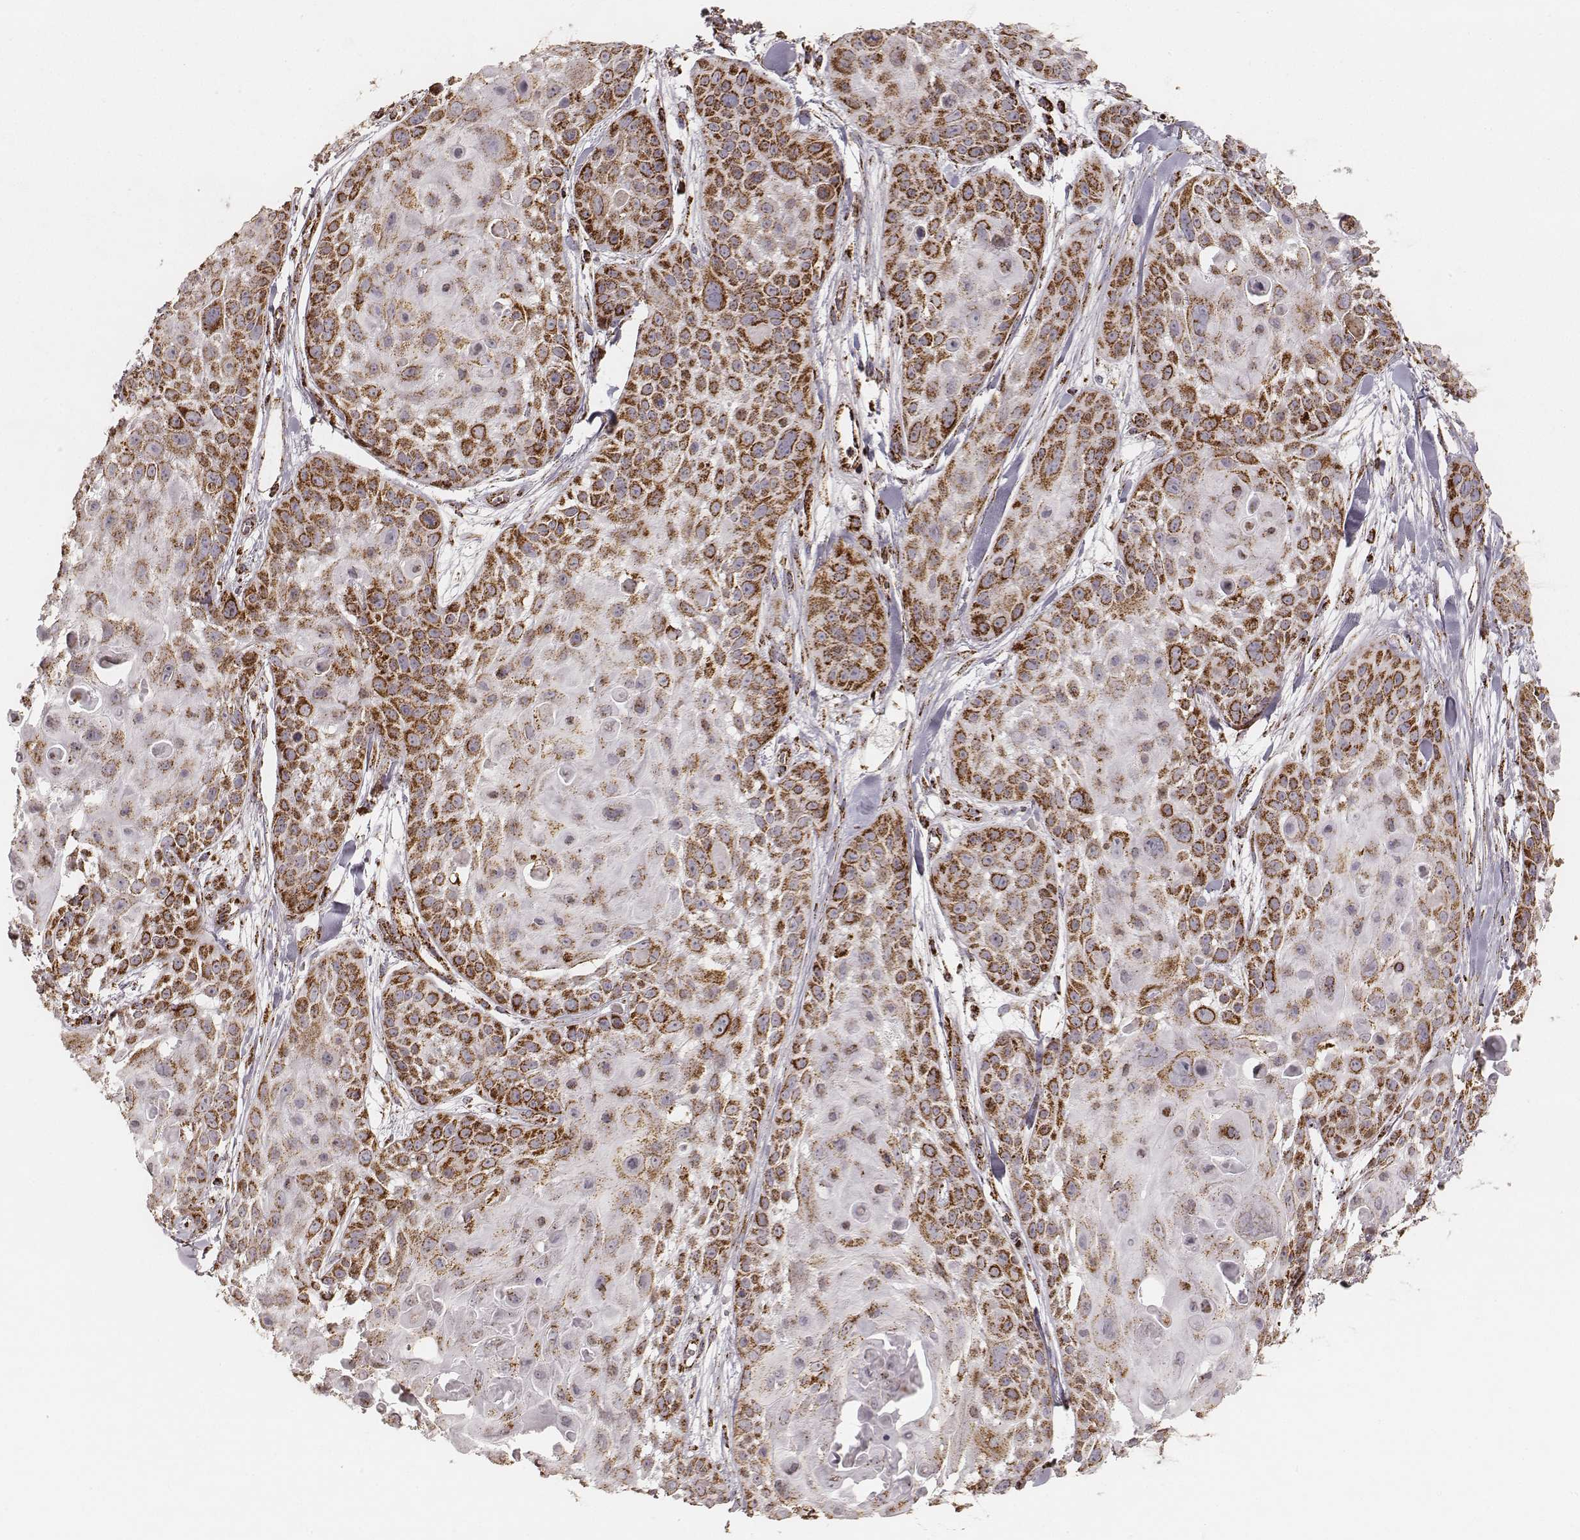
{"staining": {"intensity": "strong", "quantity": ">75%", "location": "cytoplasmic/membranous"}, "tissue": "skin cancer", "cell_type": "Tumor cells", "image_type": "cancer", "snomed": [{"axis": "morphology", "description": "Squamous cell carcinoma, NOS"}, {"axis": "topography", "description": "Skin"}, {"axis": "topography", "description": "Anal"}], "caption": "High-power microscopy captured an IHC image of skin cancer (squamous cell carcinoma), revealing strong cytoplasmic/membranous staining in approximately >75% of tumor cells.", "gene": "CS", "patient": {"sex": "female", "age": 75}}